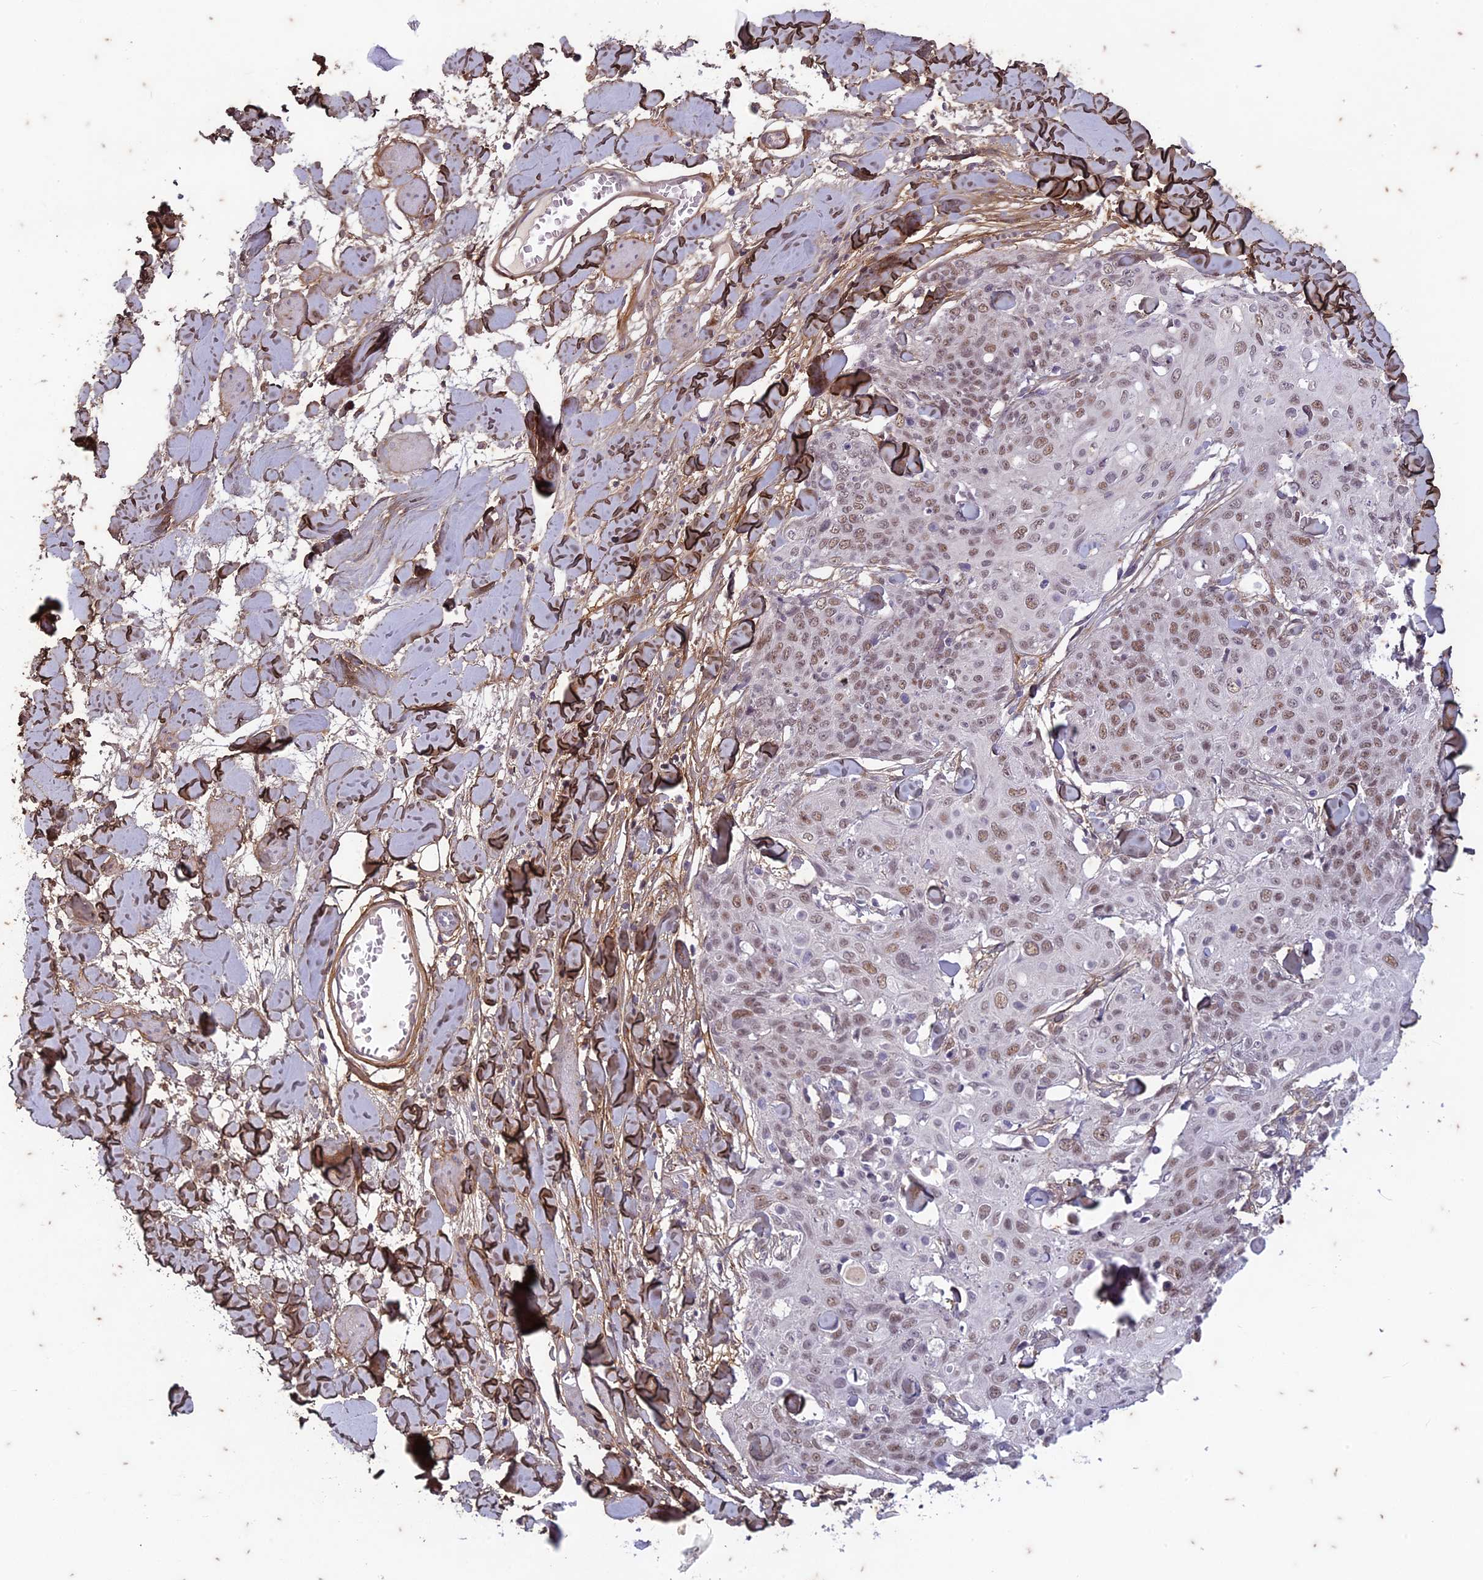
{"staining": {"intensity": "weak", "quantity": ">75%", "location": "nuclear"}, "tissue": "skin cancer", "cell_type": "Tumor cells", "image_type": "cancer", "snomed": [{"axis": "morphology", "description": "Squamous cell carcinoma, NOS"}, {"axis": "topography", "description": "Skin"}, {"axis": "topography", "description": "Vulva"}], "caption": "Skin cancer stained with a protein marker reveals weak staining in tumor cells.", "gene": "PABPN1L", "patient": {"sex": "female", "age": 85}}